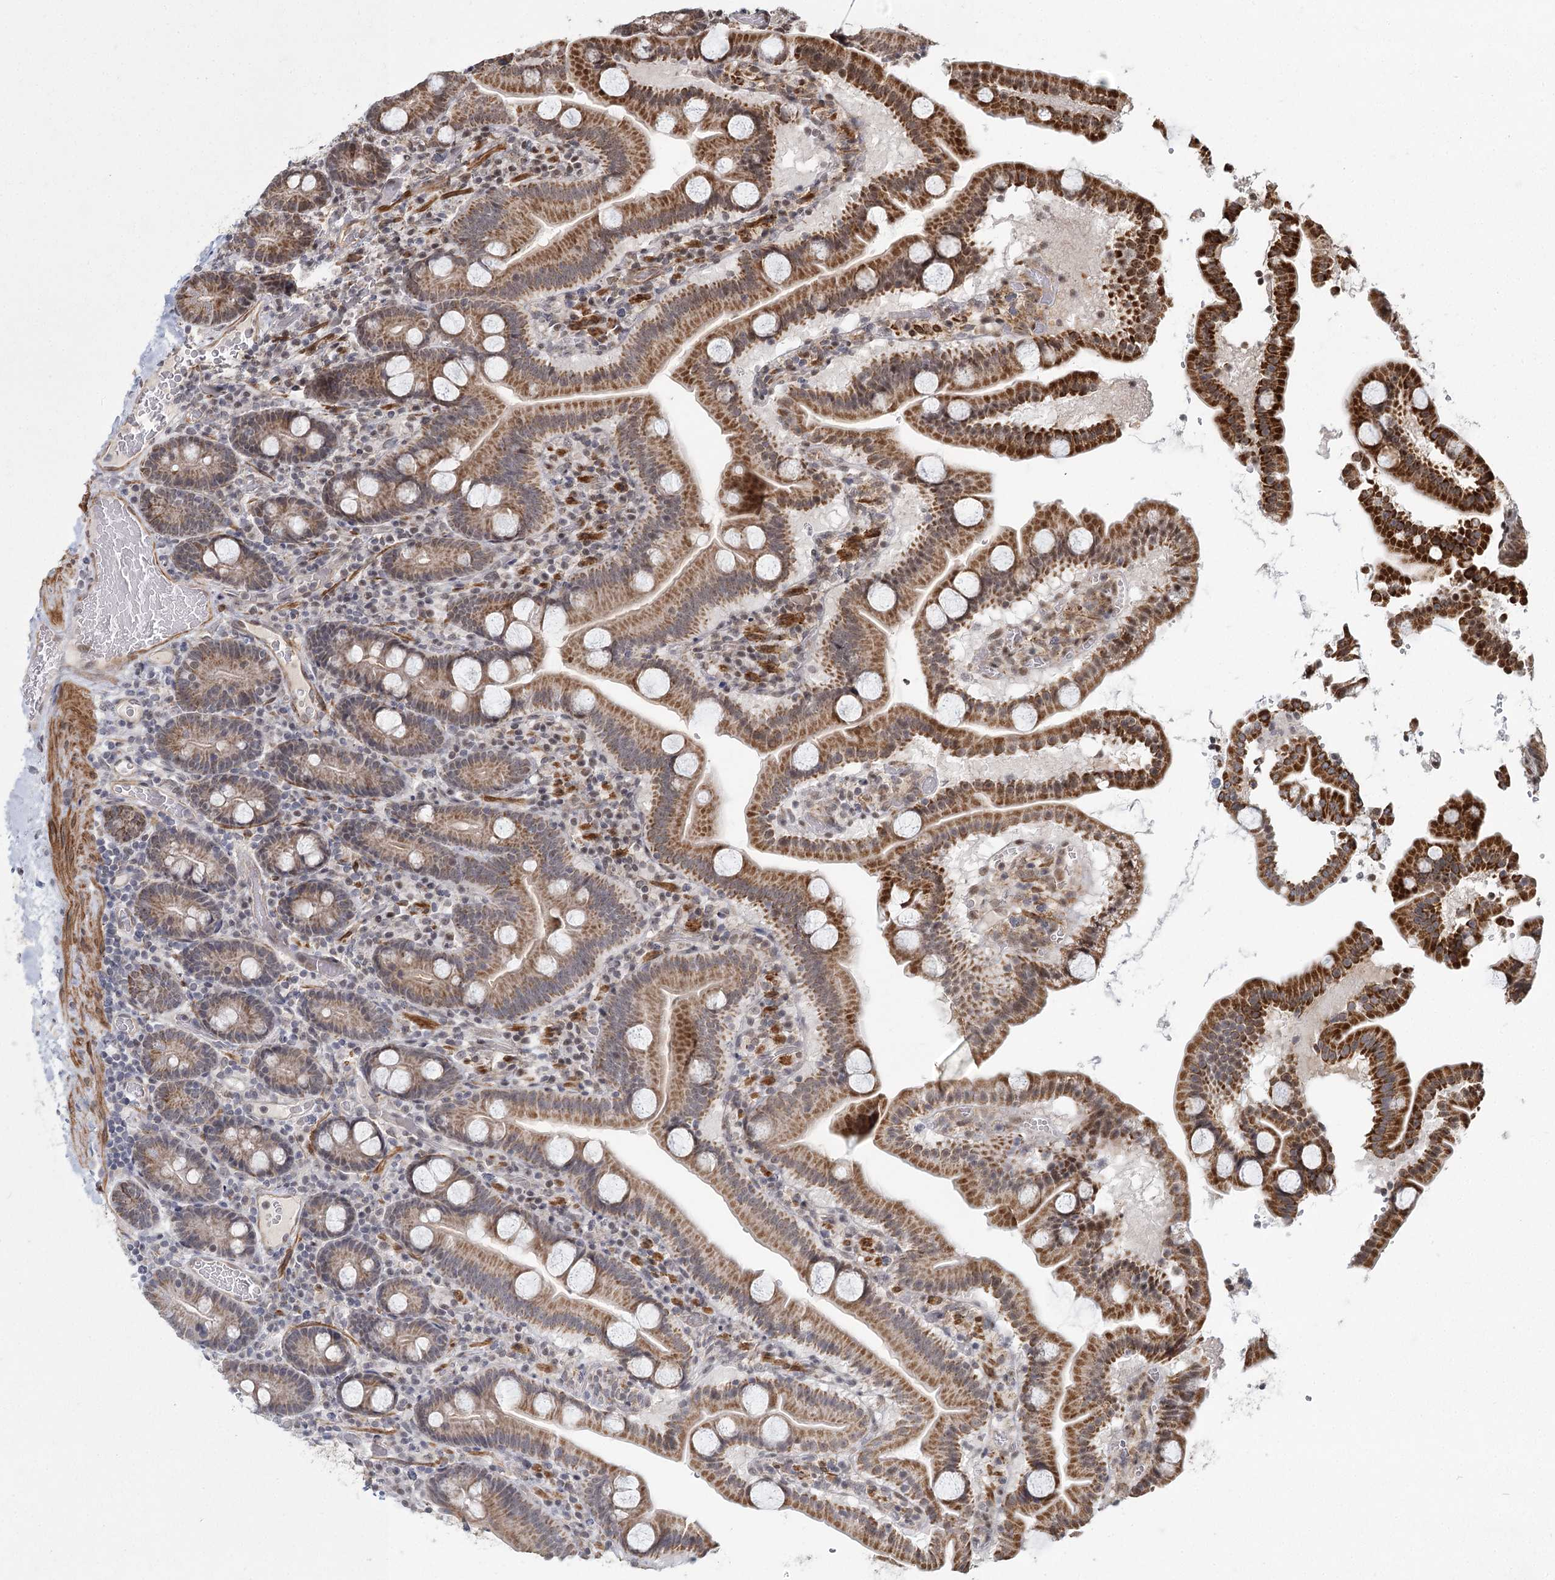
{"staining": {"intensity": "strong", "quantity": ">75%", "location": "cytoplasmic/membranous"}, "tissue": "duodenum", "cell_type": "Glandular cells", "image_type": "normal", "snomed": [{"axis": "morphology", "description": "Normal tissue, NOS"}, {"axis": "topography", "description": "Duodenum"}], "caption": "Protein staining of benign duodenum exhibits strong cytoplasmic/membranous expression in about >75% of glandular cells.", "gene": "ZCCHC24", "patient": {"sex": "male", "age": 55}}